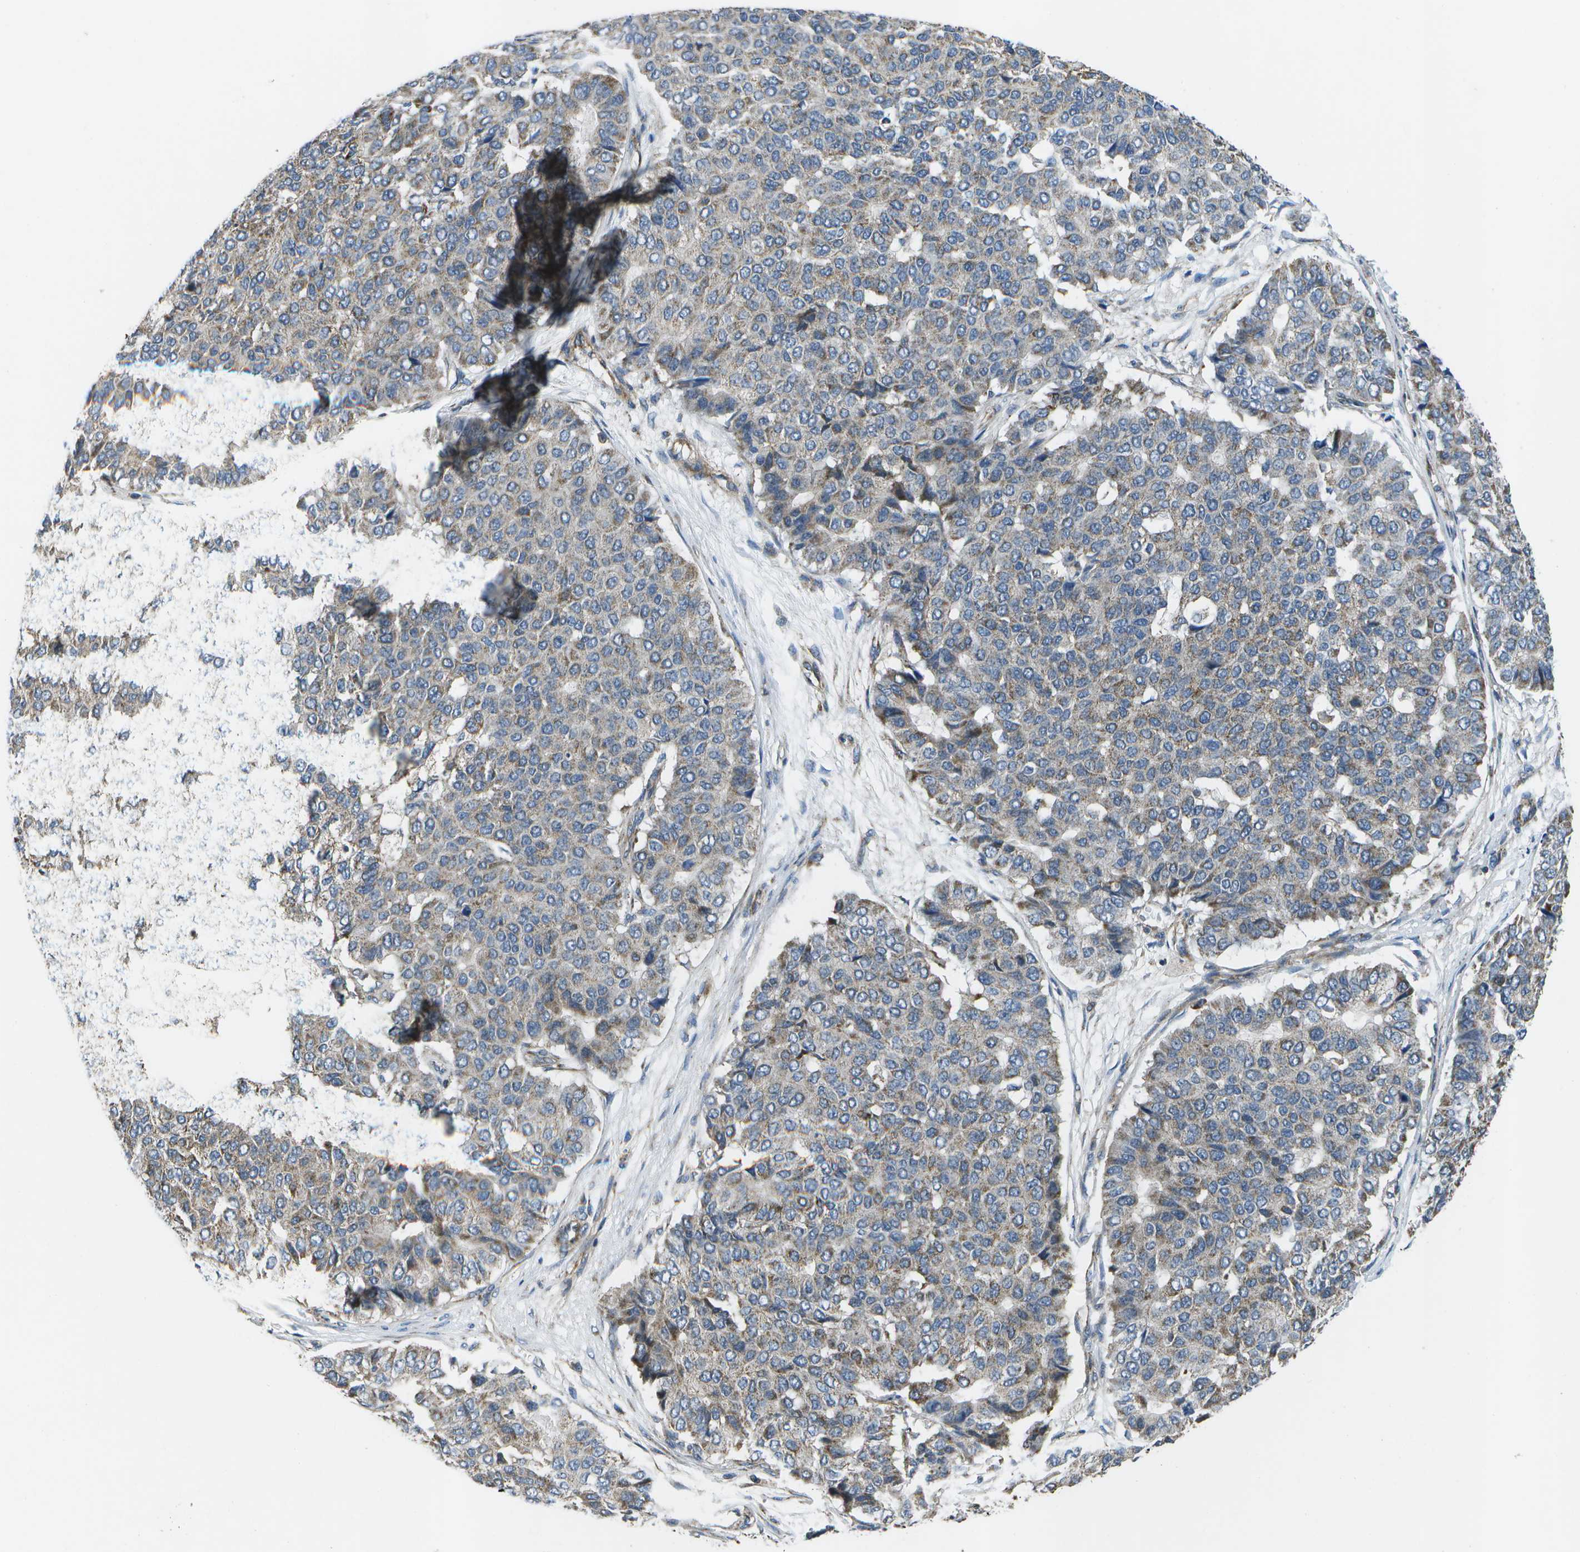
{"staining": {"intensity": "strong", "quantity": "<25%", "location": "cytoplasmic/membranous"}, "tissue": "pancreatic cancer", "cell_type": "Tumor cells", "image_type": "cancer", "snomed": [{"axis": "morphology", "description": "Adenocarcinoma, NOS"}, {"axis": "topography", "description": "Pancreas"}], "caption": "This micrograph displays pancreatic adenocarcinoma stained with immunohistochemistry to label a protein in brown. The cytoplasmic/membranous of tumor cells show strong positivity for the protein. Nuclei are counter-stained blue.", "gene": "MVK", "patient": {"sex": "male", "age": 50}}